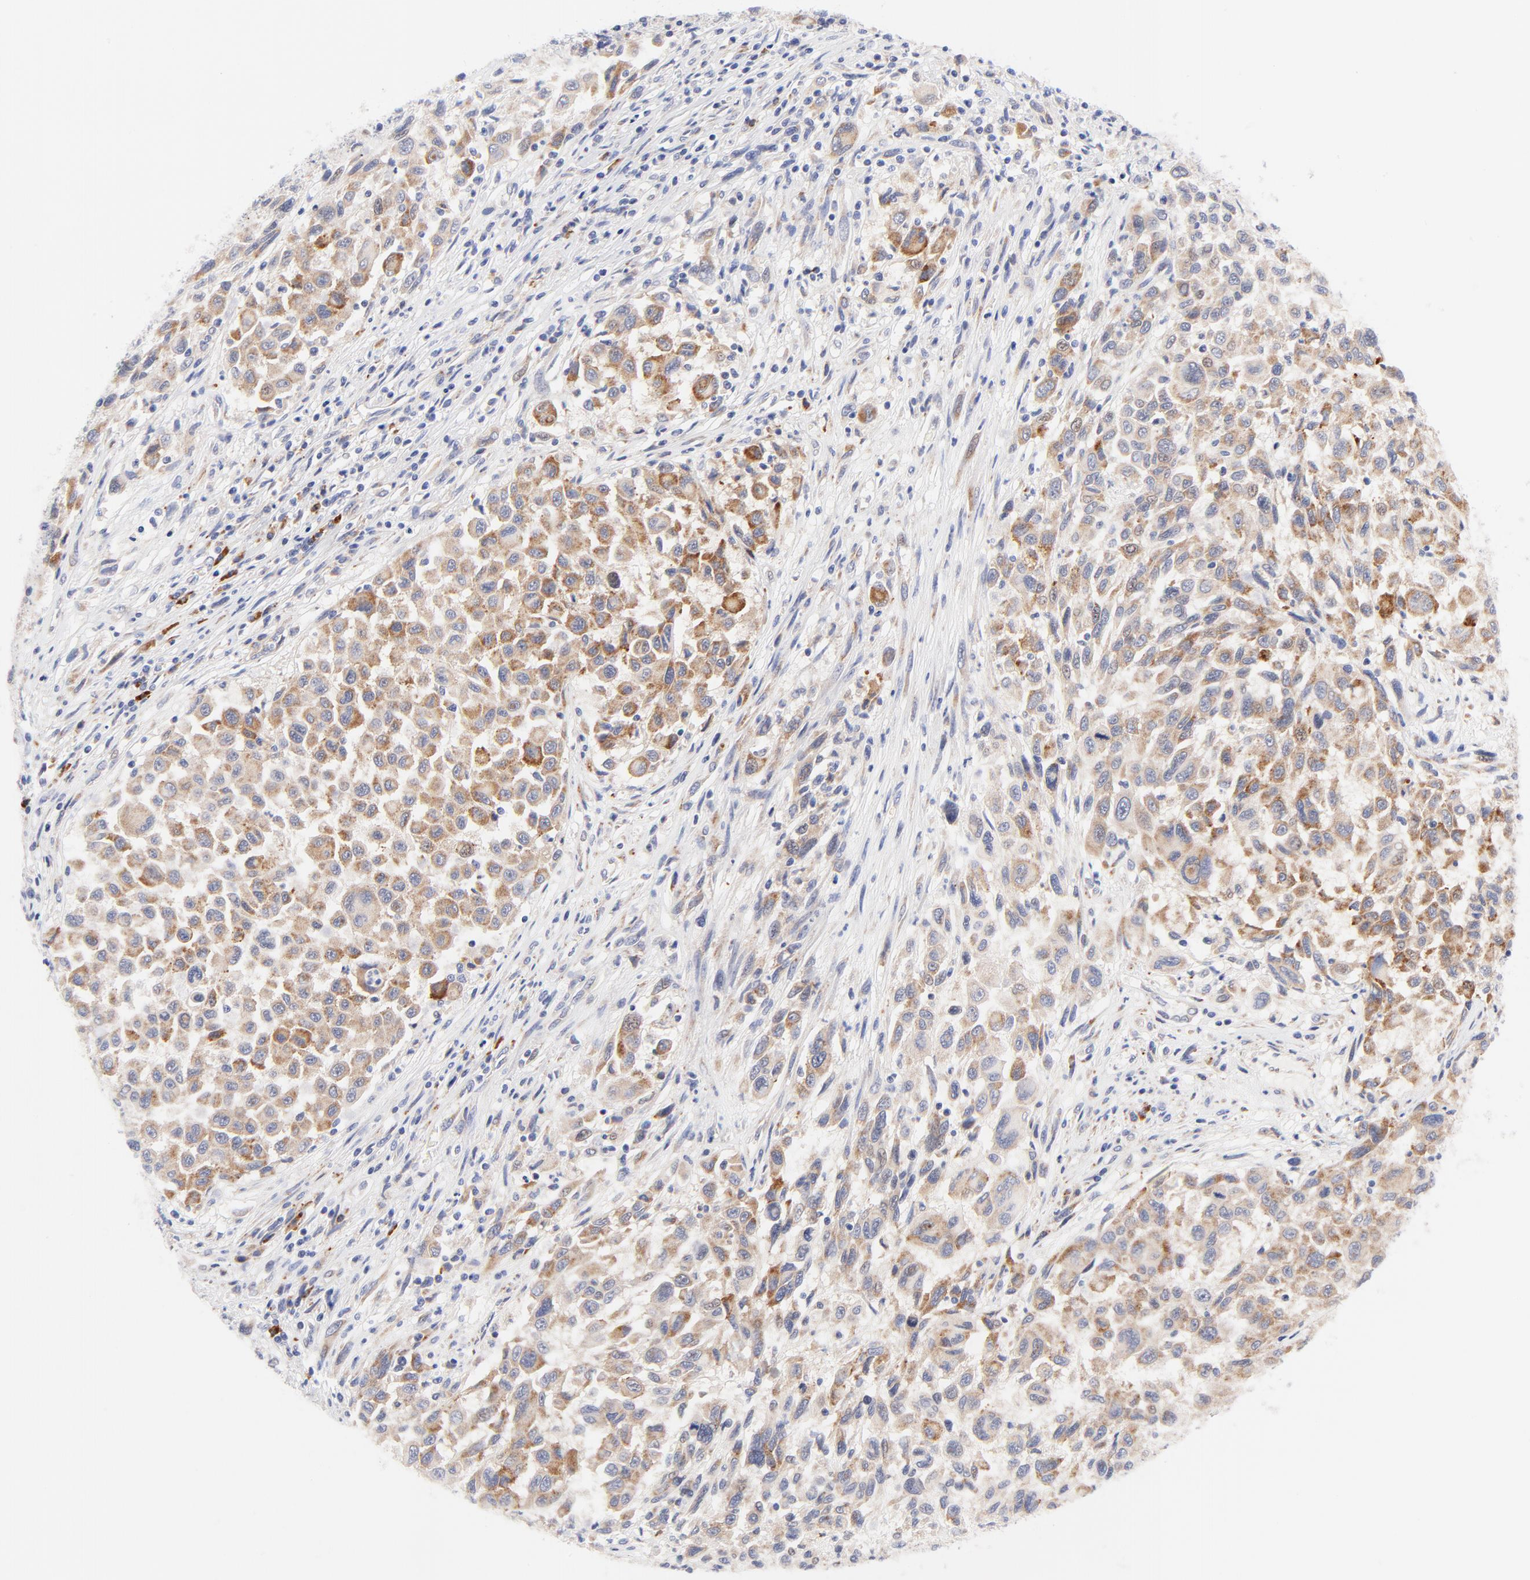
{"staining": {"intensity": "moderate", "quantity": ">75%", "location": "cytoplasmic/membranous"}, "tissue": "melanoma", "cell_type": "Tumor cells", "image_type": "cancer", "snomed": [{"axis": "morphology", "description": "Malignant melanoma, Metastatic site"}, {"axis": "topography", "description": "Lymph node"}], "caption": "Protein analysis of malignant melanoma (metastatic site) tissue reveals moderate cytoplasmic/membranous positivity in approximately >75% of tumor cells. The staining is performed using DAB brown chromogen to label protein expression. The nuclei are counter-stained blue using hematoxylin.", "gene": "AFF2", "patient": {"sex": "male", "age": 61}}